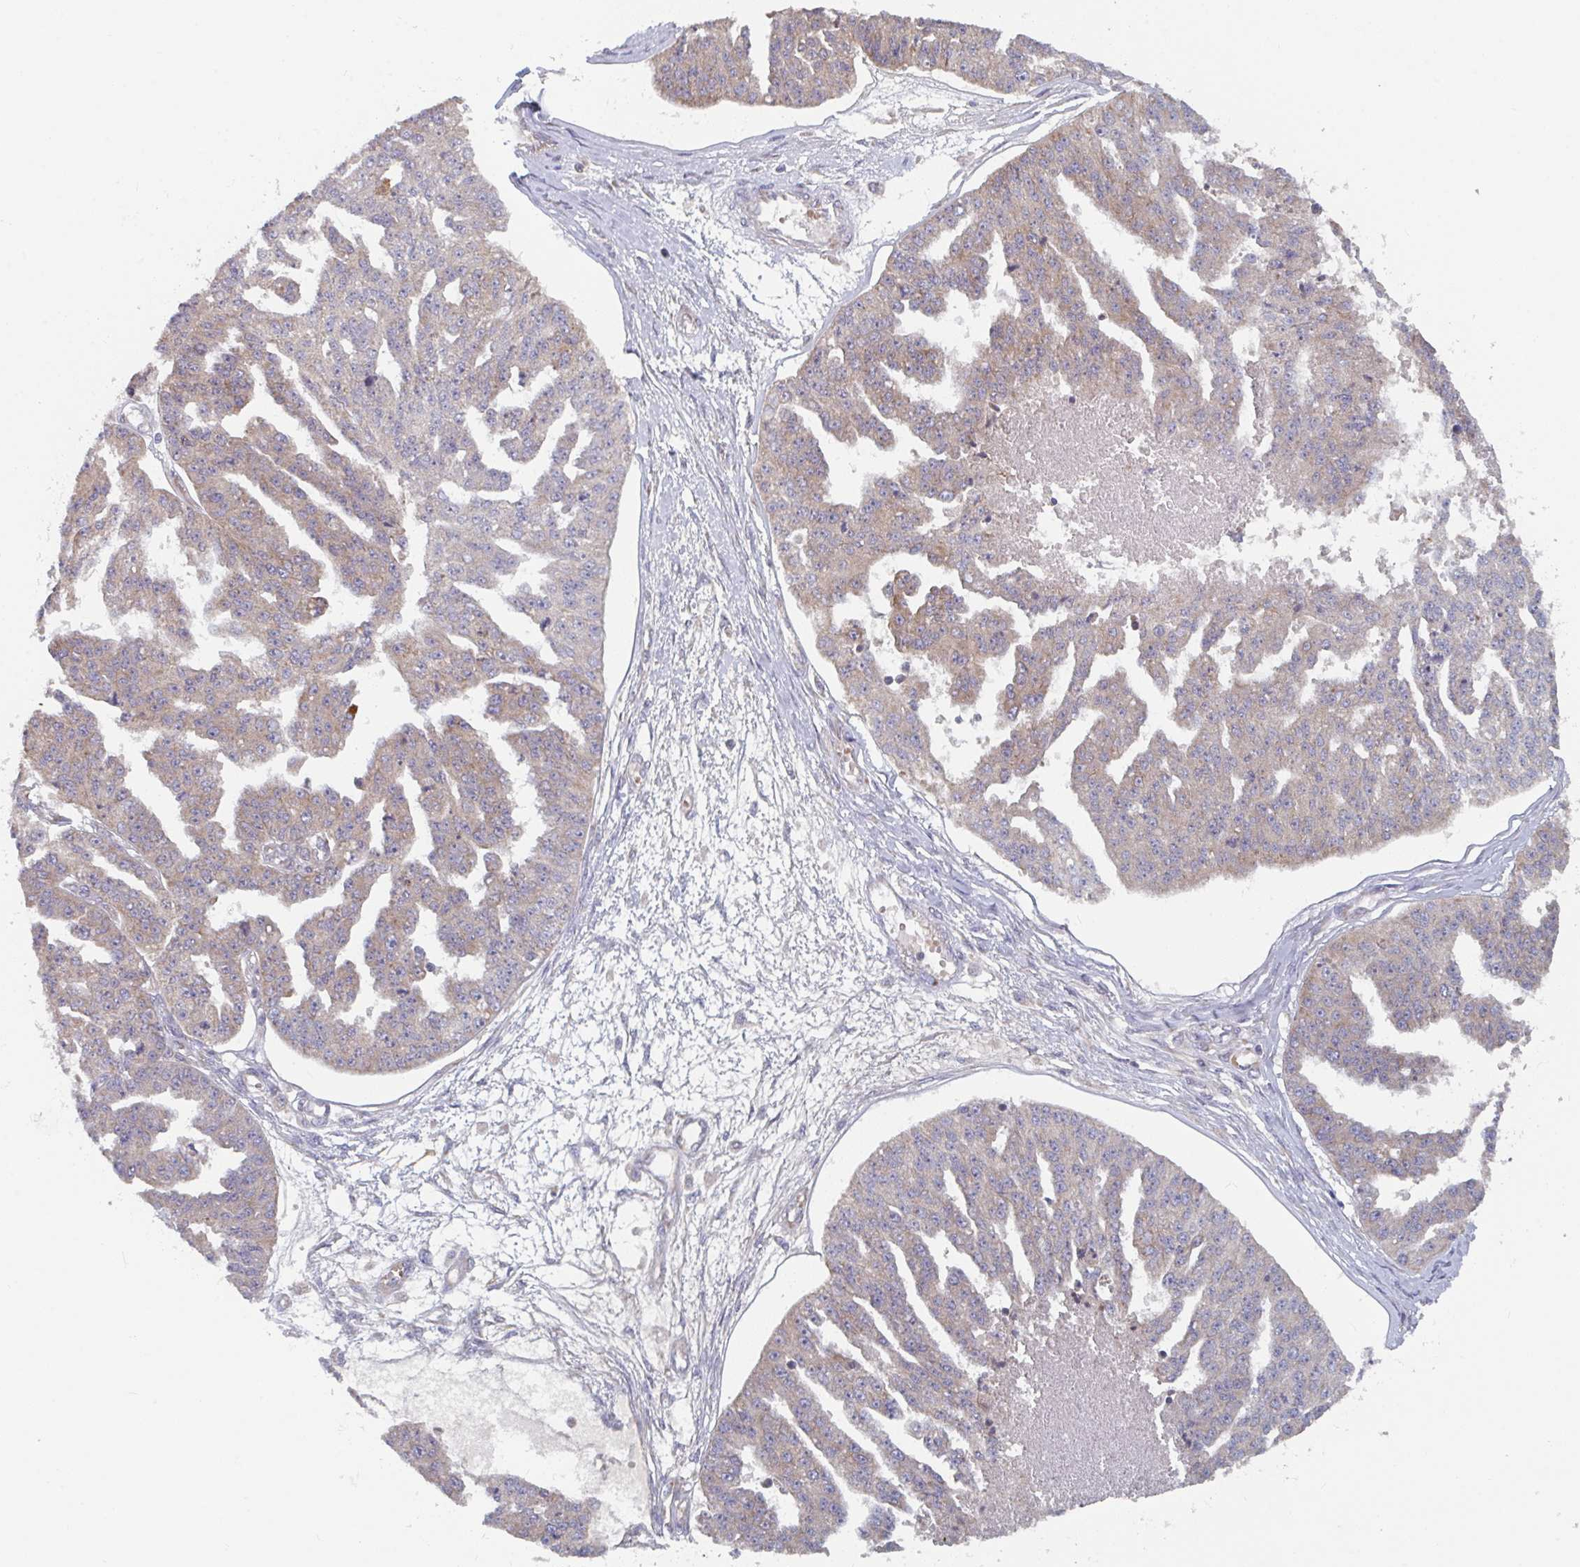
{"staining": {"intensity": "weak", "quantity": "25%-75%", "location": "cytoplasmic/membranous"}, "tissue": "ovarian cancer", "cell_type": "Tumor cells", "image_type": "cancer", "snomed": [{"axis": "morphology", "description": "Cystadenocarcinoma, serous, NOS"}, {"axis": "topography", "description": "Ovary"}], "caption": "Human ovarian cancer (serous cystadenocarcinoma) stained with a brown dye exhibits weak cytoplasmic/membranous positive expression in approximately 25%-75% of tumor cells.", "gene": "ELOVL1", "patient": {"sex": "female", "age": 58}}